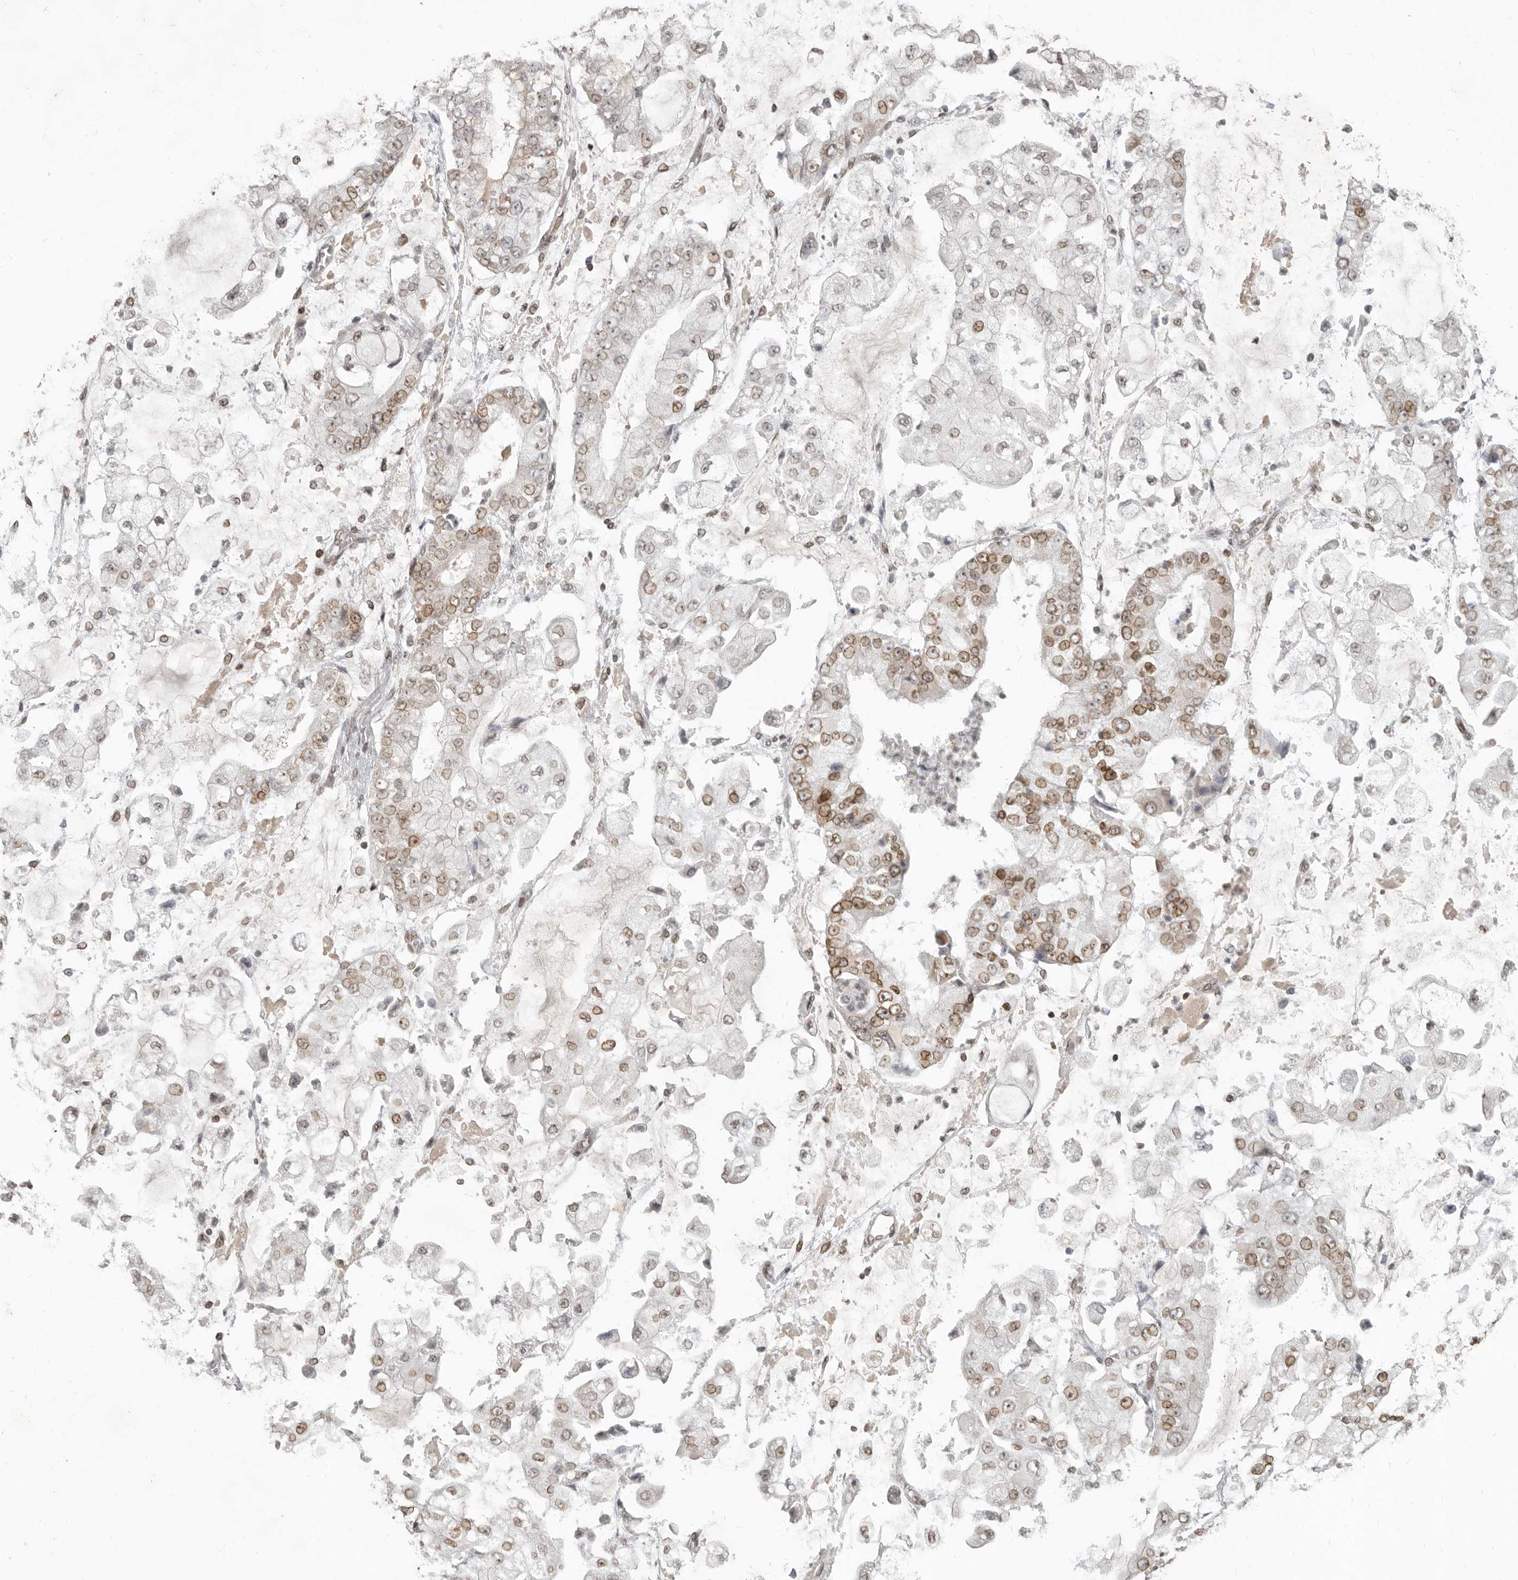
{"staining": {"intensity": "moderate", "quantity": ">75%", "location": "cytoplasmic/membranous,nuclear"}, "tissue": "stomach cancer", "cell_type": "Tumor cells", "image_type": "cancer", "snomed": [{"axis": "morphology", "description": "Adenocarcinoma, NOS"}, {"axis": "topography", "description": "Stomach"}], "caption": "Brown immunohistochemical staining in stomach cancer (adenocarcinoma) displays moderate cytoplasmic/membranous and nuclear staining in about >75% of tumor cells. Ihc stains the protein in brown and the nuclei are stained blue.", "gene": "NUP153", "patient": {"sex": "male", "age": 76}}